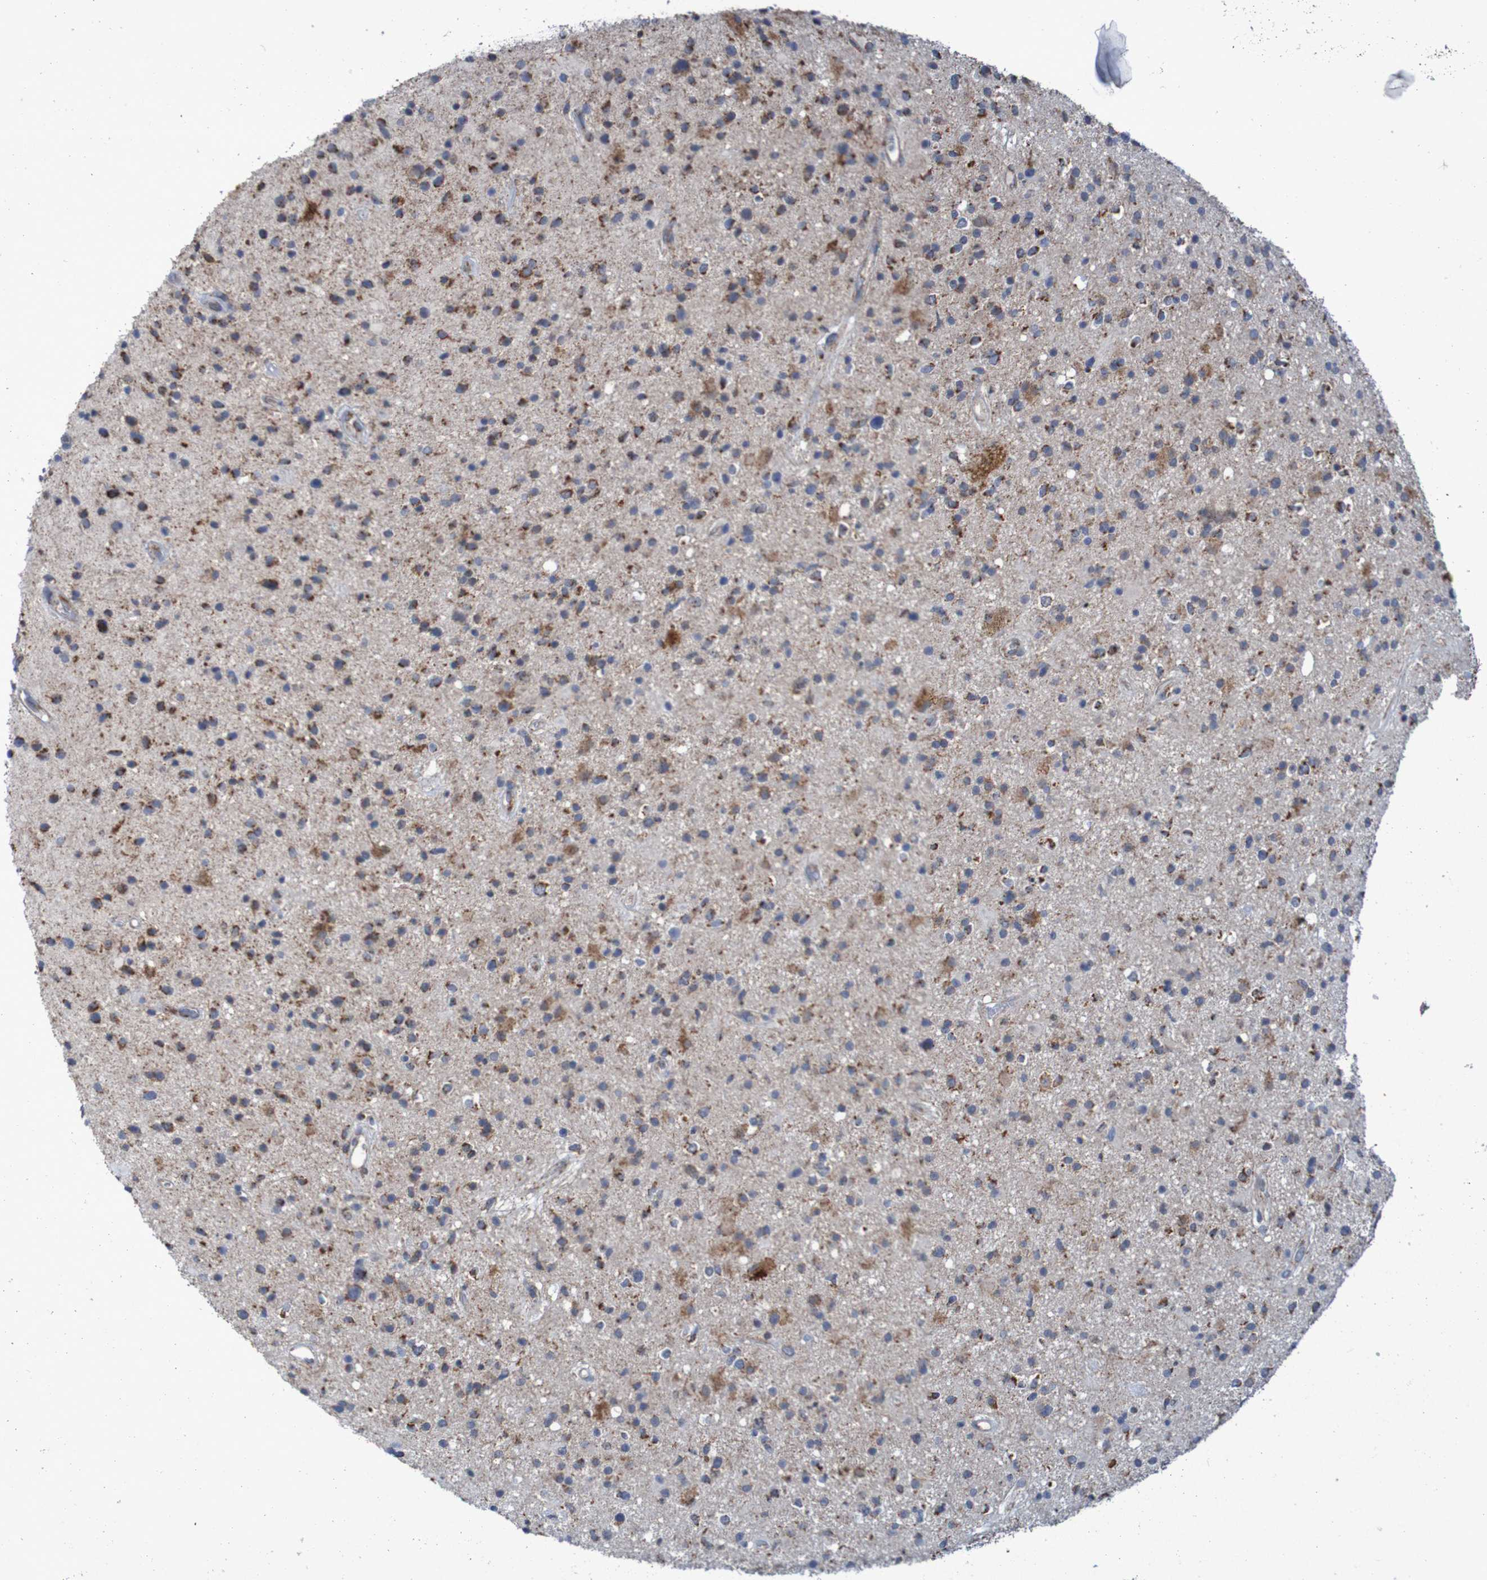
{"staining": {"intensity": "moderate", "quantity": ">75%", "location": "cytoplasmic/membranous"}, "tissue": "glioma", "cell_type": "Tumor cells", "image_type": "cancer", "snomed": [{"axis": "morphology", "description": "Glioma, malignant, High grade"}, {"axis": "topography", "description": "Brain"}], "caption": "High-power microscopy captured an immunohistochemistry image of malignant glioma (high-grade), revealing moderate cytoplasmic/membranous staining in approximately >75% of tumor cells. Nuclei are stained in blue.", "gene": "CCDC51", "patient": {"sex": "male", "age": 33}}